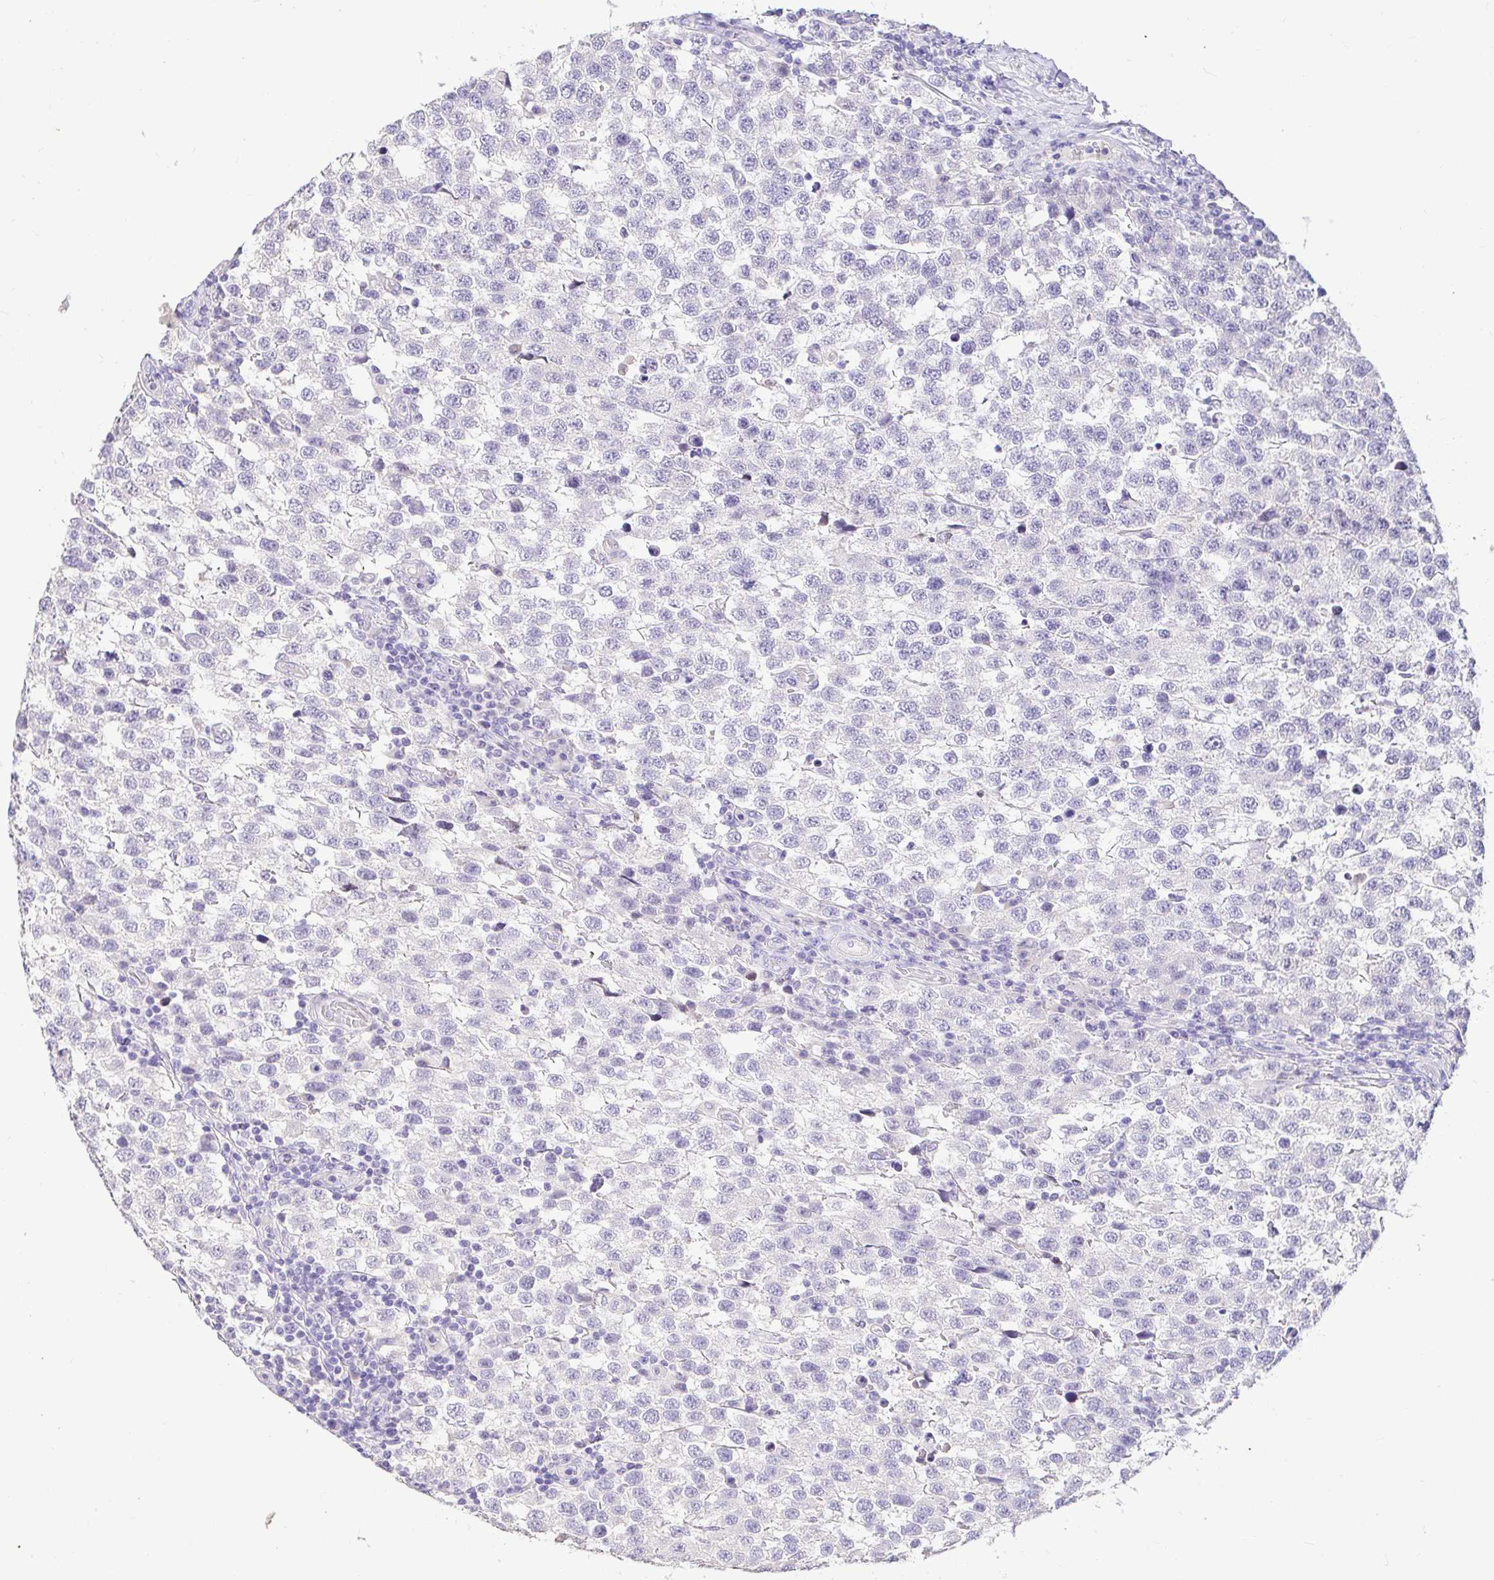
{"staining": {"intensity": "negative", "quantity": "none", "location": "none"}, "tissue": "testis cancer", "cell_type": "Tumor cells", "image_type": "cancer", "snomed": [{"axis": "morphology", "description": "Seminoma, NOS"}, {"axis": "topography", "description": "Testis"}], "caption": "Photomicrograph shows no significant protein staining in tumor cells of testis cancer.", "gene": "CDO1", "patient": {"sex": "male", "age": 34}}